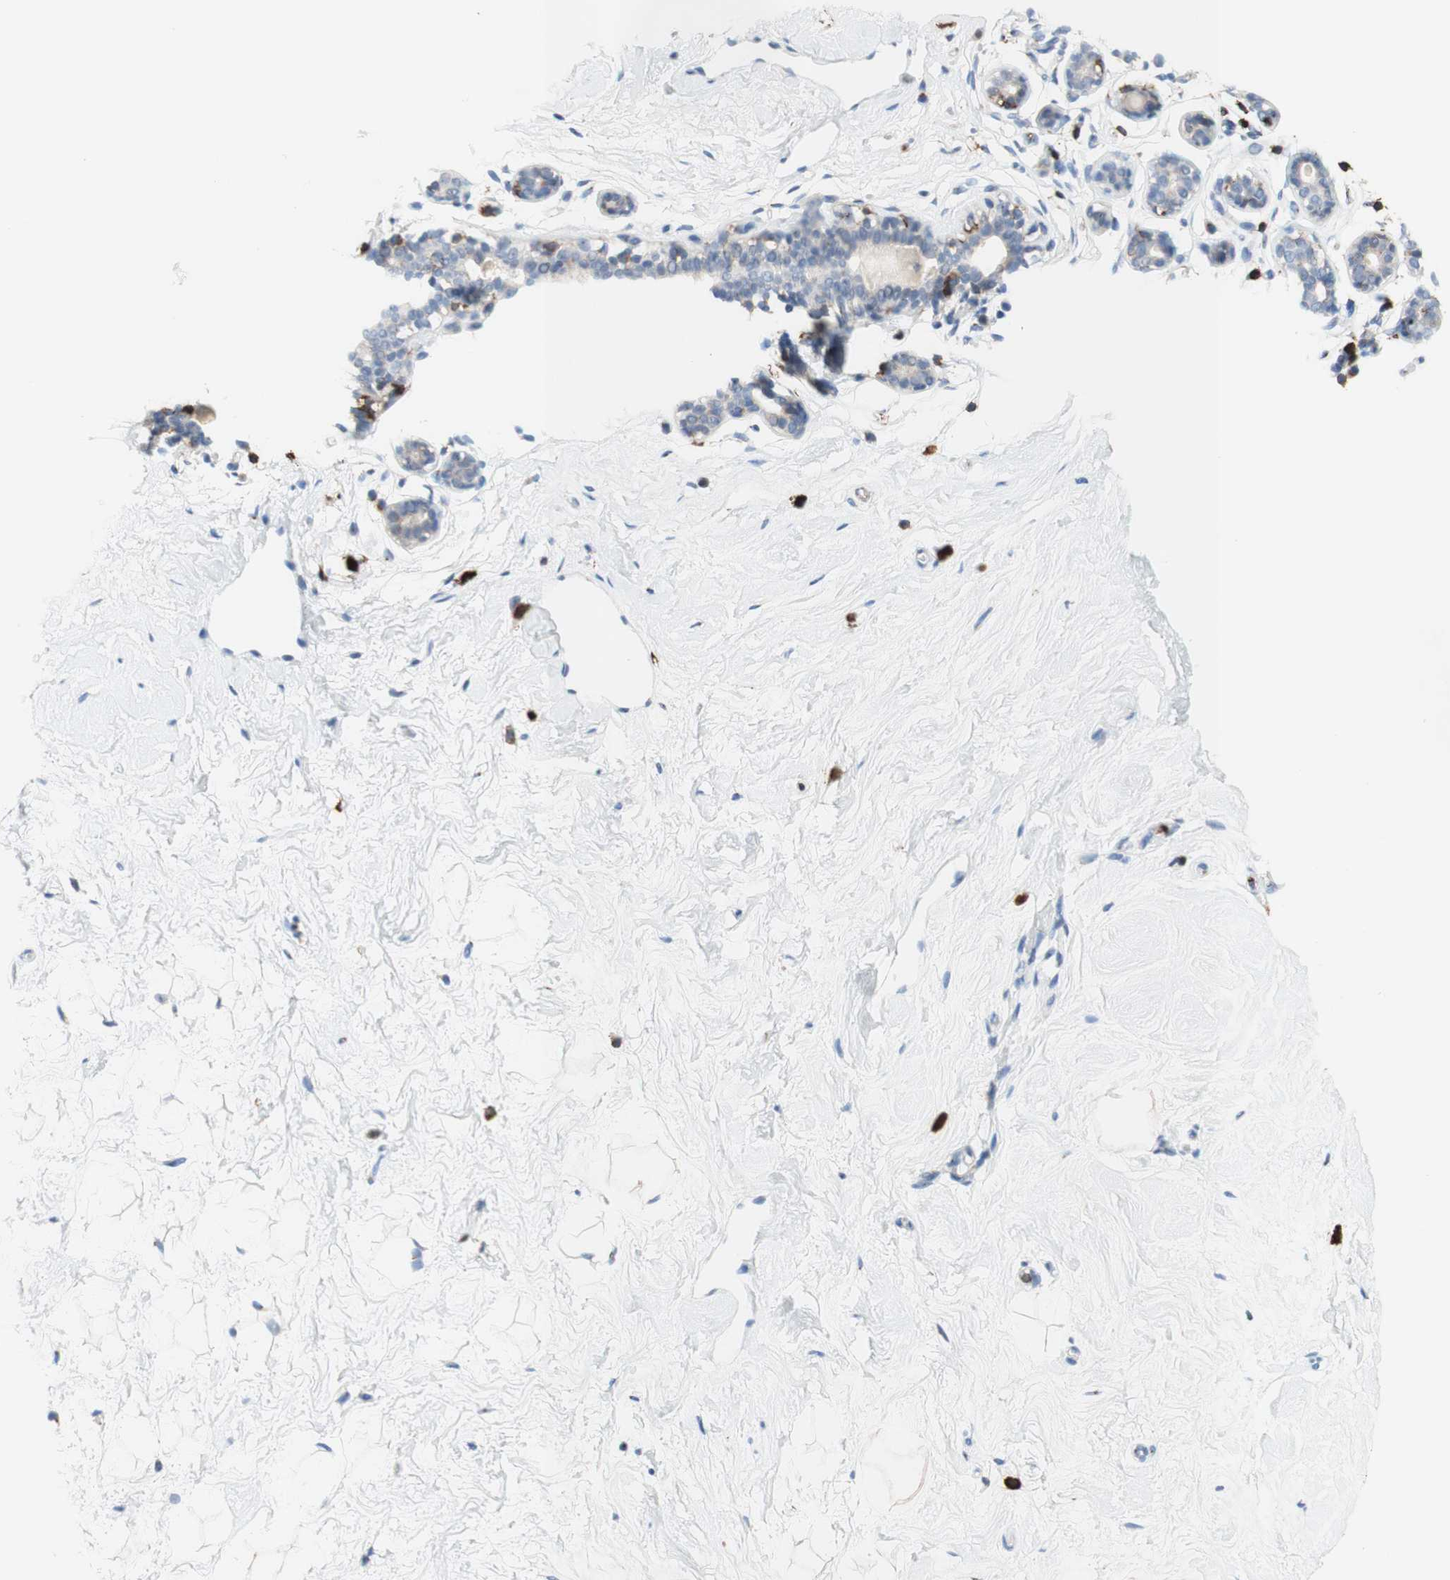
{"staining": {"intensity": "negative", "quantity": "none", "location": "none"}, "tissue": "breast", "cell_type": "Adipocytes", "image_type": "normal", "snomed": [{"axis": "morphology", "description": "Normal tissue, NOS"}, {"axis": "topography", "description": "Breast"}], "caption": "This histopathology image is of benign breast stained with immunohistochemistry (IHC) to label a protein in brown with the nuclei are counter-stained blue. There is no expression in adipocytes.", "gene": "SPINK6", "patient": {"sex": "female", "age": 23}}